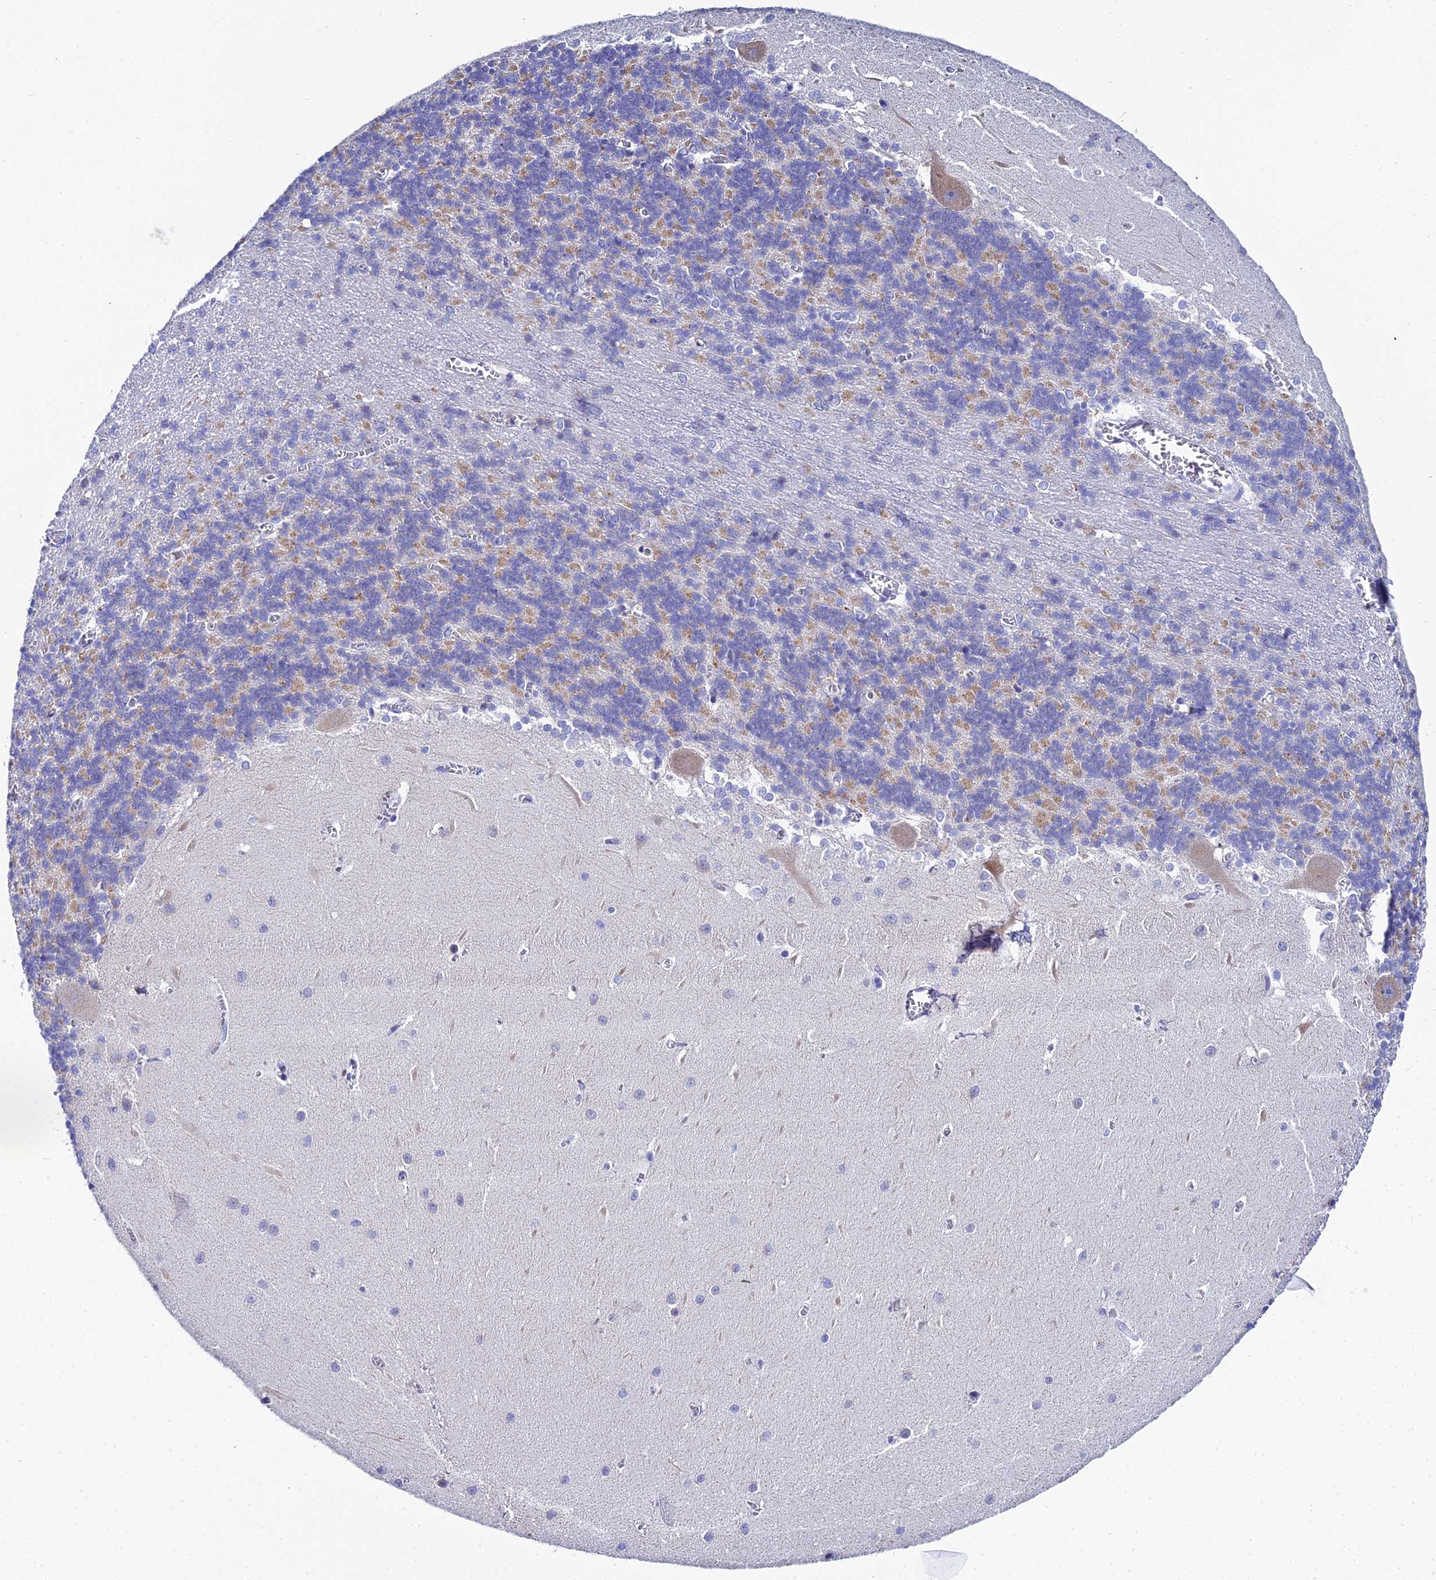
{"staining": {"intensity": "moderate", "quantity": "25%-75%", "location": "cytoplasmic/membranous"}, "tissue": "cerebellum", "cell_type": "Cells in granular layer", "image_type": "normal", "snomed": [{"axis": "morphology", "description": "Normal tissue, NOS"}, {"axis": "topography", "description": "Cerebellum"}], "caption": "Human cerebellum stained for a protein (brown) shows moderate cytoplasmic/membranous positive expression in about 25%-75% of cells in granular layer.", "gene": "ZXDA", "patient": {"sex": "male", "age": 37}}